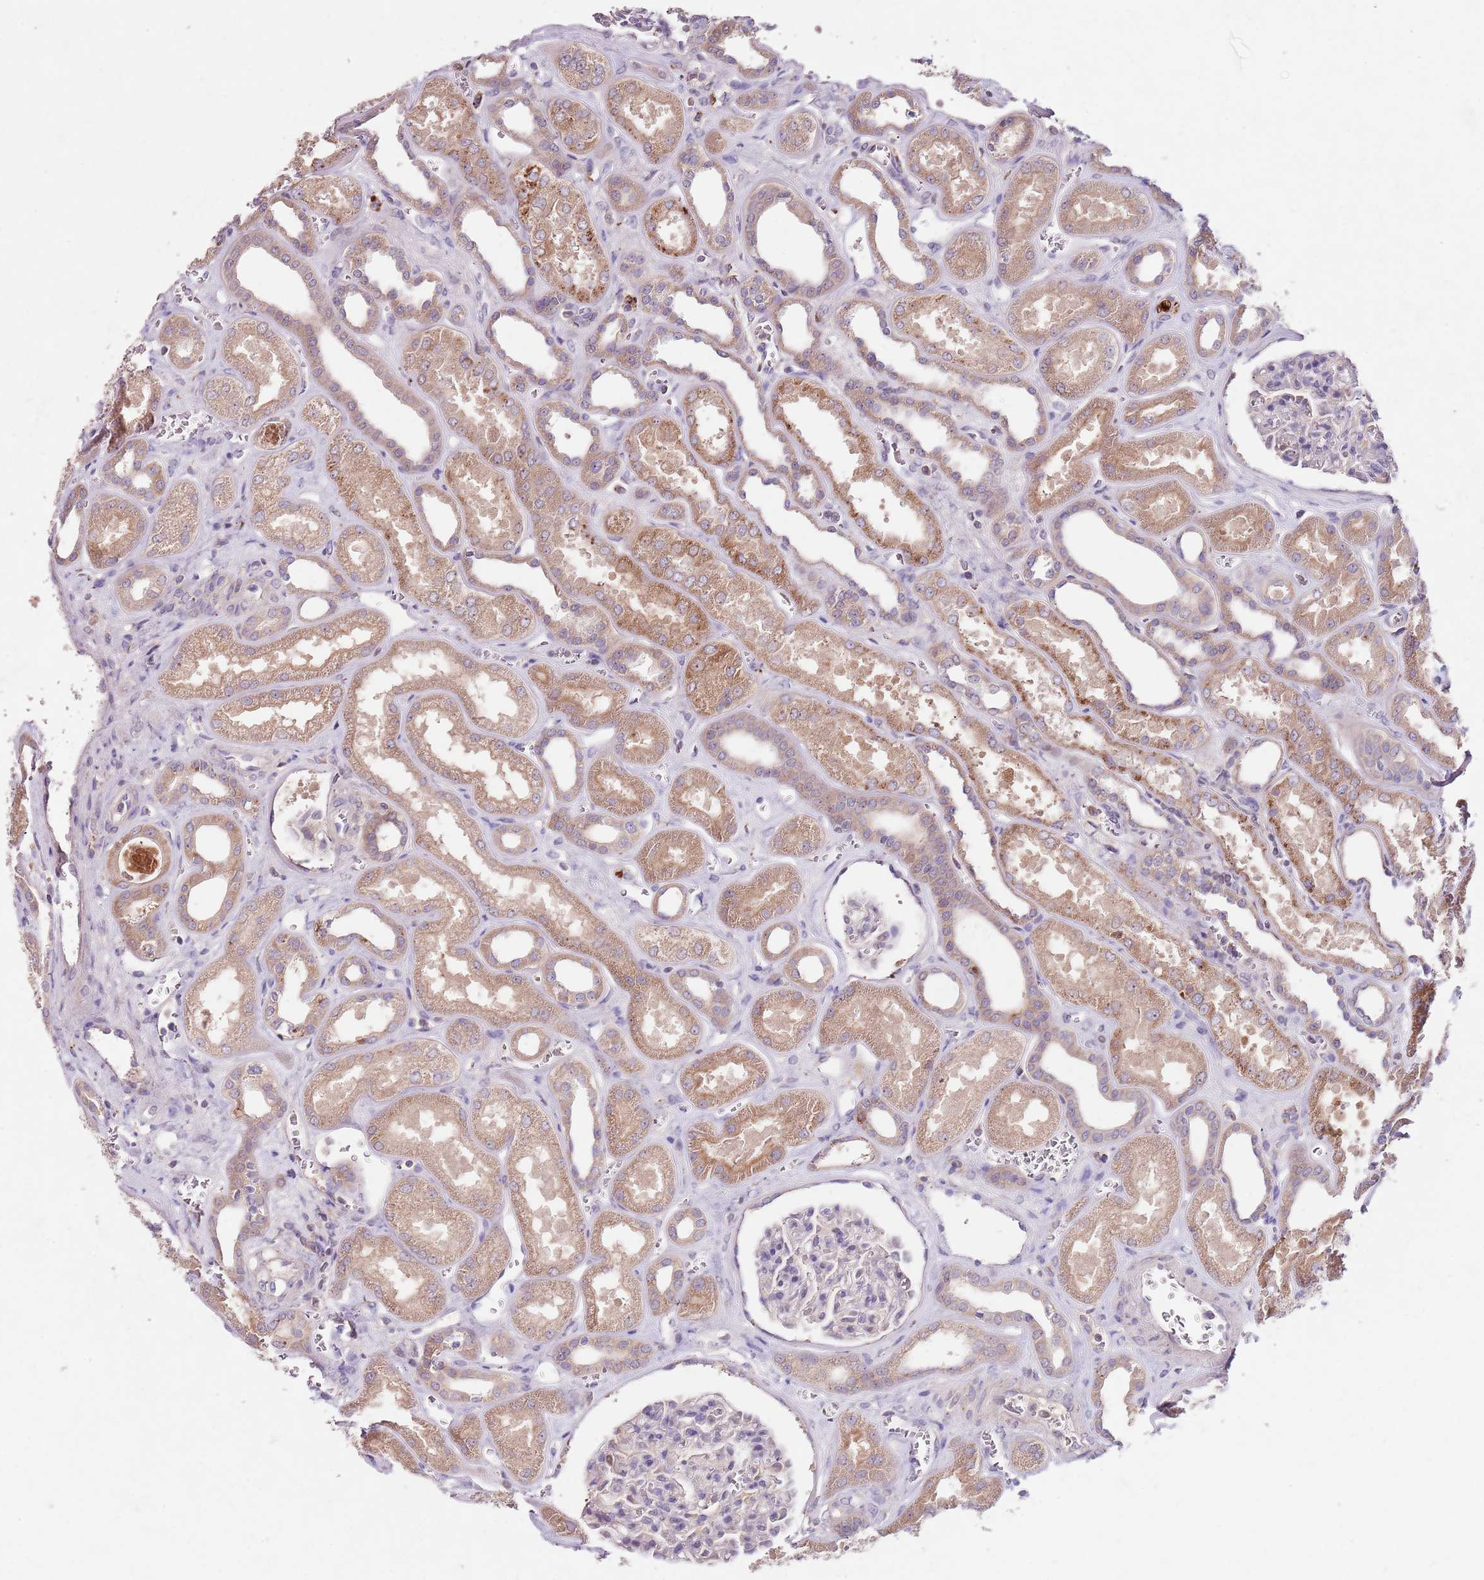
{"staining": {"intensity": "negative", "quantity": "none", "location": "none"}, "tissue": "kidney", "cell_type": "Cells in glomeruli", "image_type": "normal", "snomed": [{"axis": "morphology", "description": "Normal tissue, NOS"}, {"axis": "morphology", "description": "Adenocarcinoma, NOS"}, {"axis": "topography", "description": "Kidney"}], "caption": "IHC image of unremarkable kidney: kidney stained with DAB (3,3'-diaminobenzidine) displays no significant protein positivity in cells in glomeruli.", "gene": "NRDE2", "patient": {"sex": "female", "age": 68}}